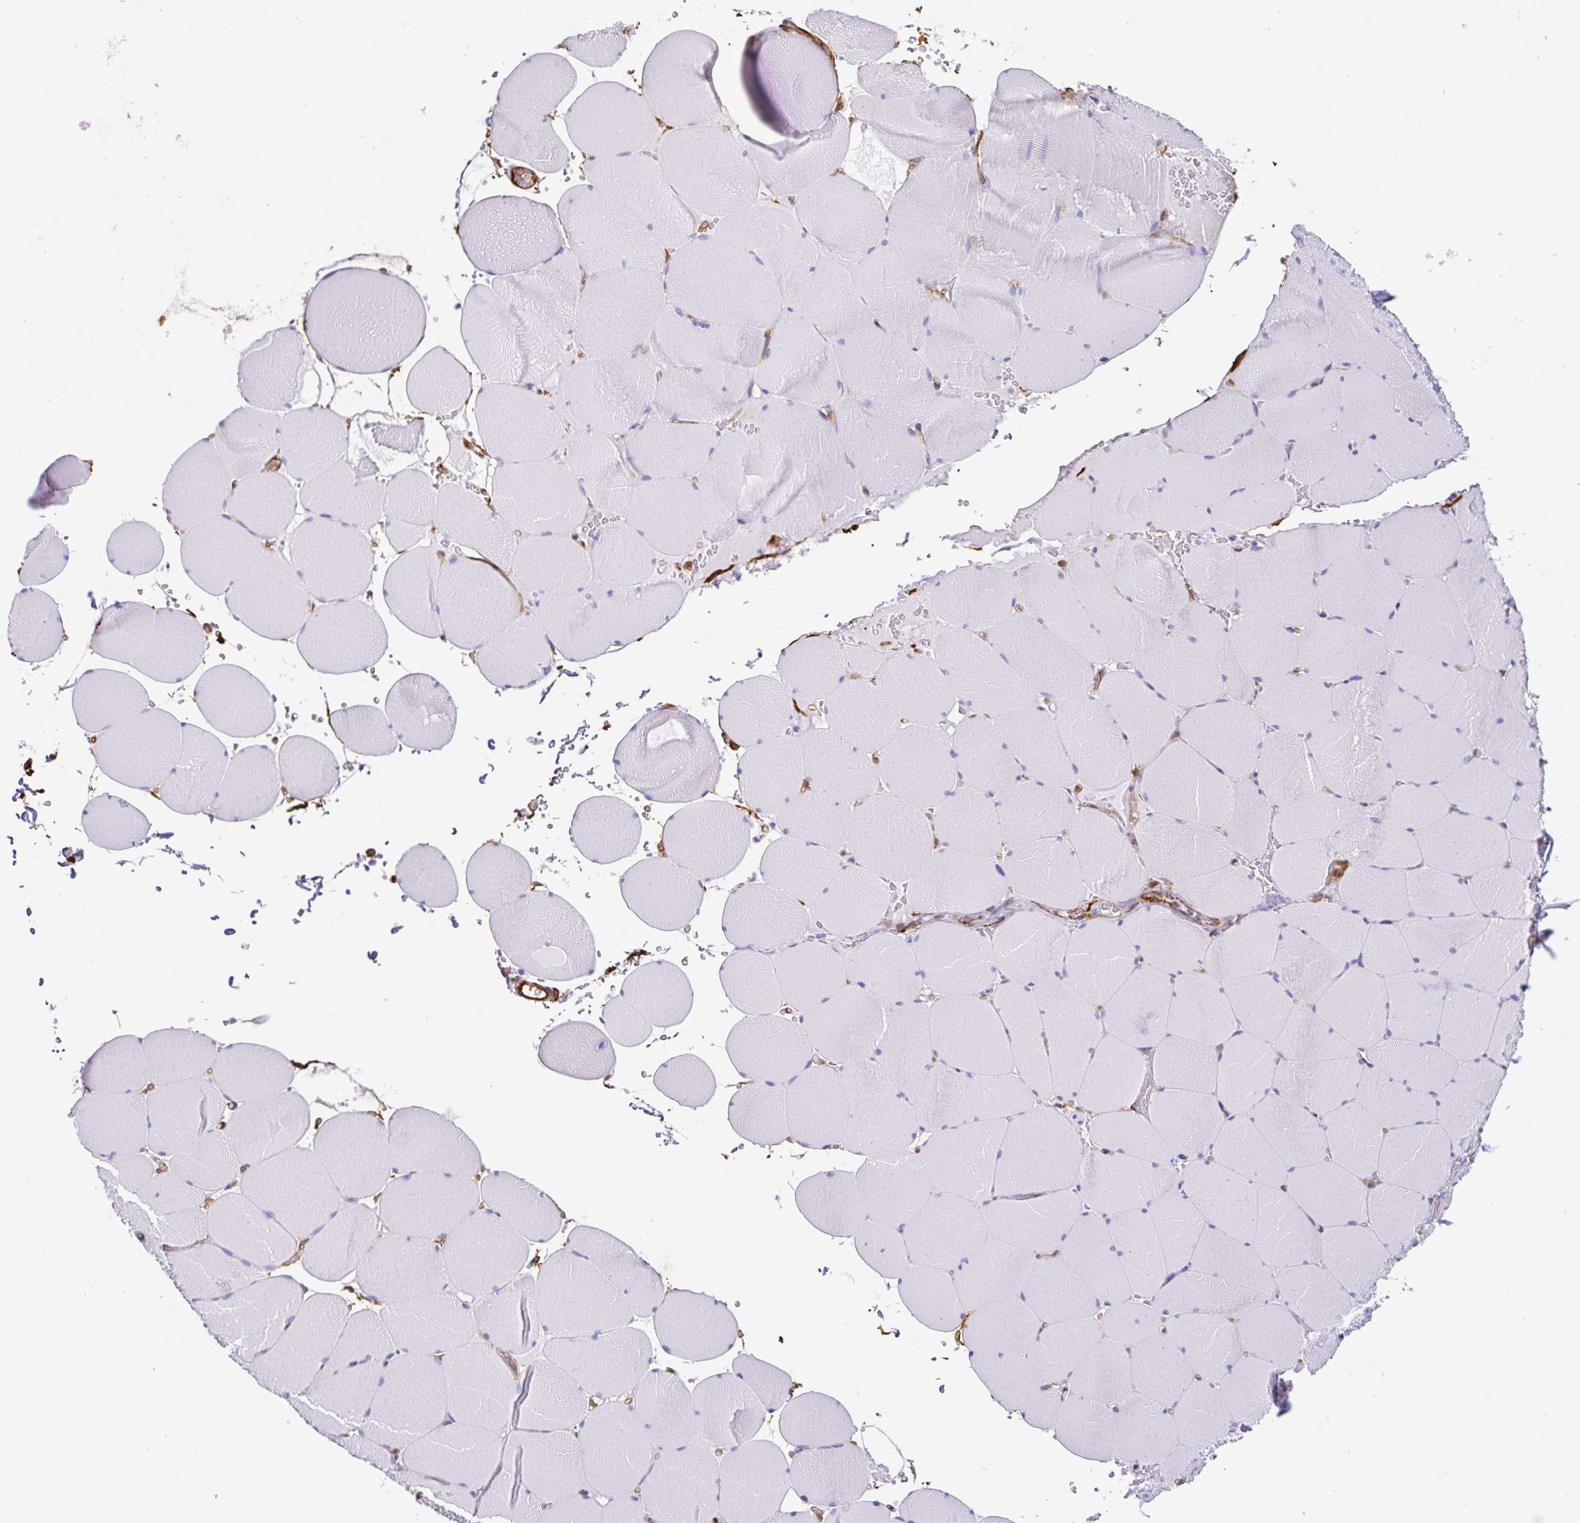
{"staining": {"intensity": "negative", "quantity": "none", "location": "none"}, "tissue": "skeletal muscle", "cell_type": "Myocytes", "image_type": "normal", "snomed": [{"axis": "morphology", "description": "Normal tissue, NOS"}, {"axis": "topography", "description": "Skeletal muscle"}, {"axis": "topography", "description": "Head-Neck"}], "caption": "Protein analysis of benign skeletal muscle demonstrates no significant expression in myocytes.", "gene": "ANXA2", "patient": {"sex": "male", "age": 66}}